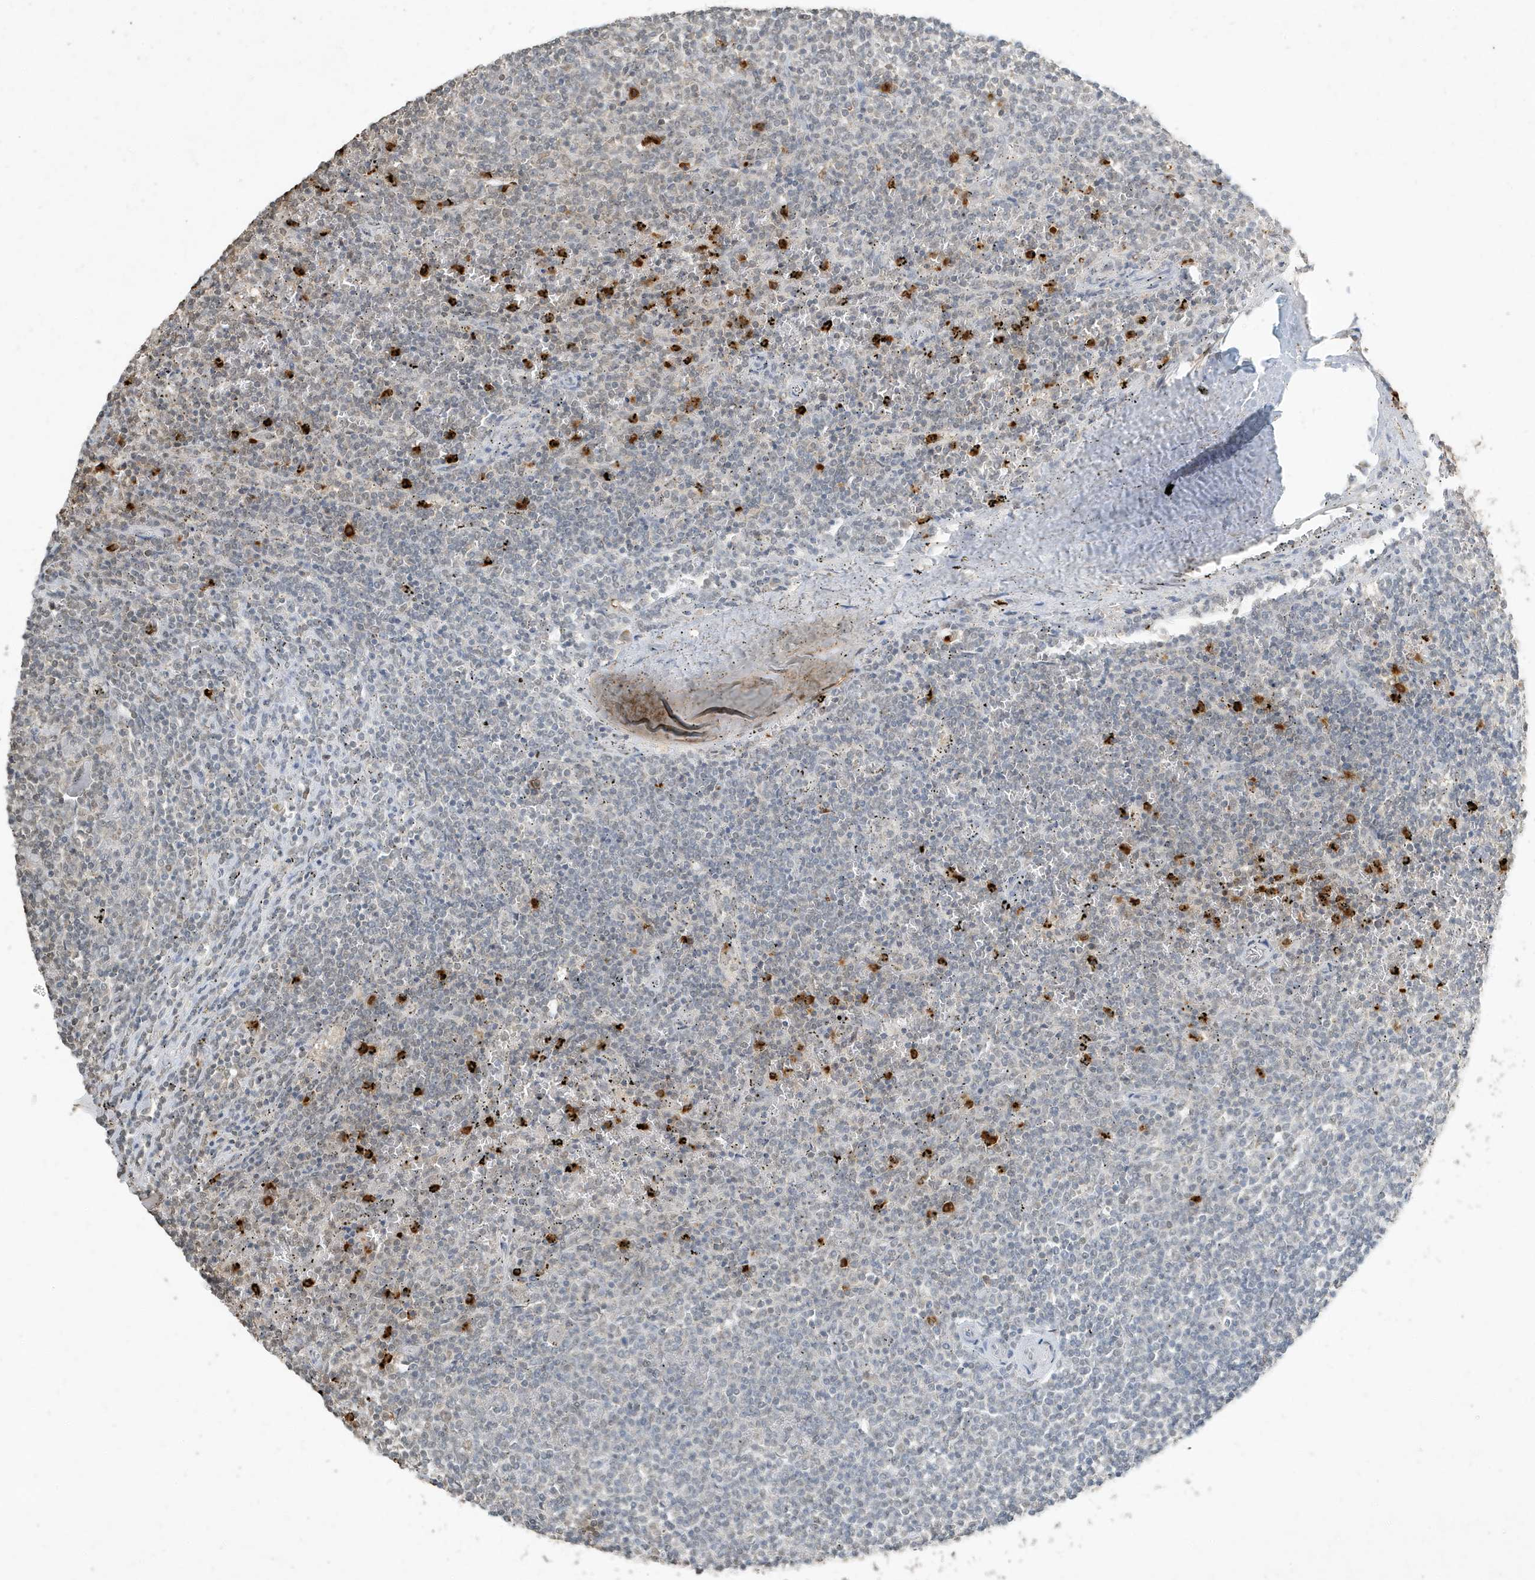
{"staining": {"intensity": "negative", "quantity": "none", "location": "none"}, "tissue": "lymphoma", "cell_type": "Tumor cells", "image_type": "cancer", "snomed": [{"axis": "morphology", "description": "Malignant lymphoma, non-Hodgkin's type, Low grade"}, {"axis": "topography", "description": "Spleen"}], "caption": "Immunohistochemistry (IHC) image of neoplastic tissue: human low-grade malignant lymphoma, non-Hodgkin's type stained with DAB (3,3'-diaminobenzidine) shows no significant protein positivity in tumor cells. (Brightfield microscopy of DAB IHC at high magnification).", "gene": "DEFA1", "patient": {"sex": "female", "age": 50}}